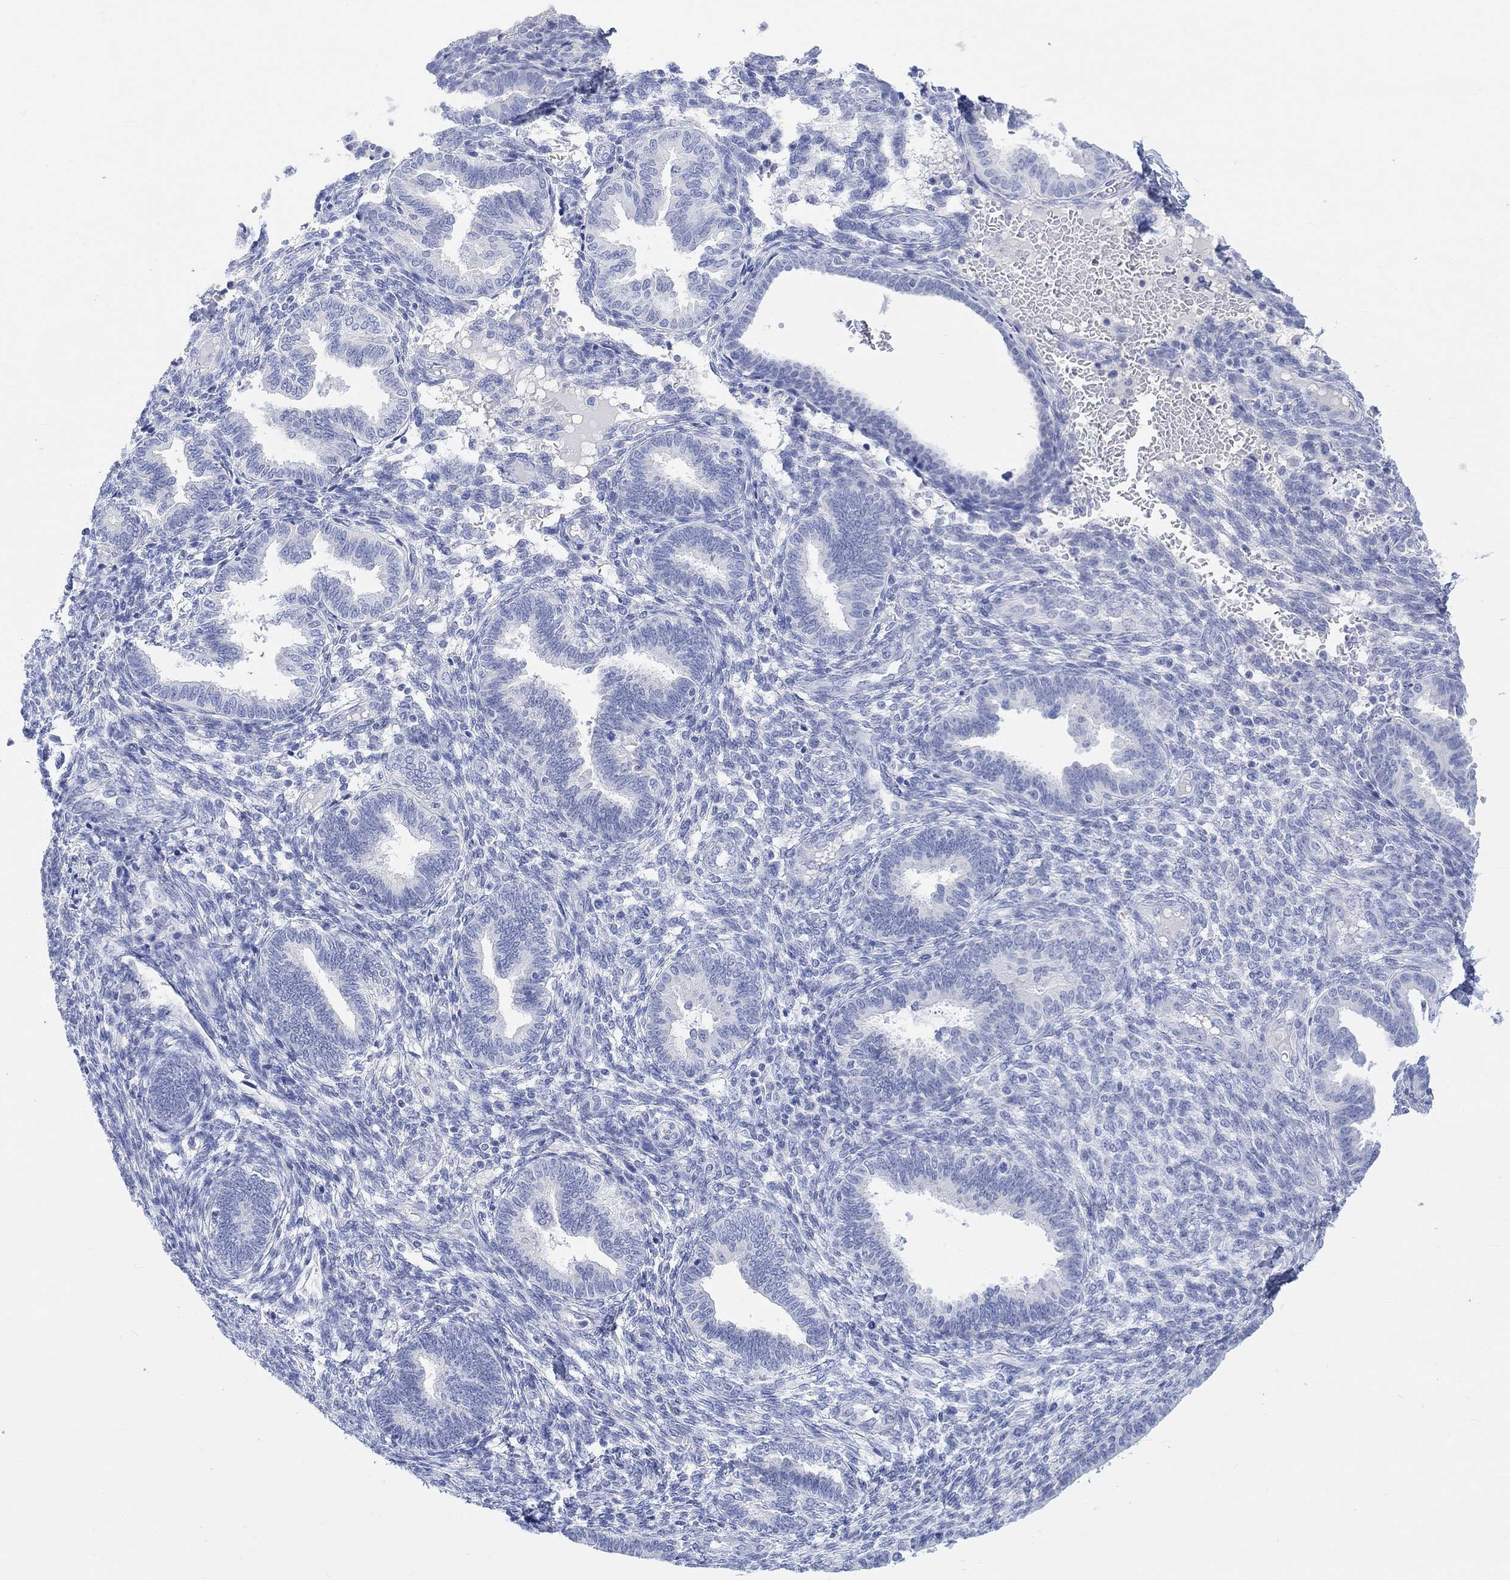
{"staining": {"intensity": "negative", "quantity": "none", "location": "none"}, "tissue": "endometrium", "cell_type": "Cells in endometrial stroma", "image_type": "normal", "snomed": [{"axis": "morphology", "description": "Normal tissue, NOS"}, {"axis": "topography", "description": "Endometrium"}], "caption": "Endometrium was stained to show a protein in brown. There is no significant expression in cells in endometrial stroma.", "gene": "CALCA", "patient": {"sex": "female", "age": 42}}